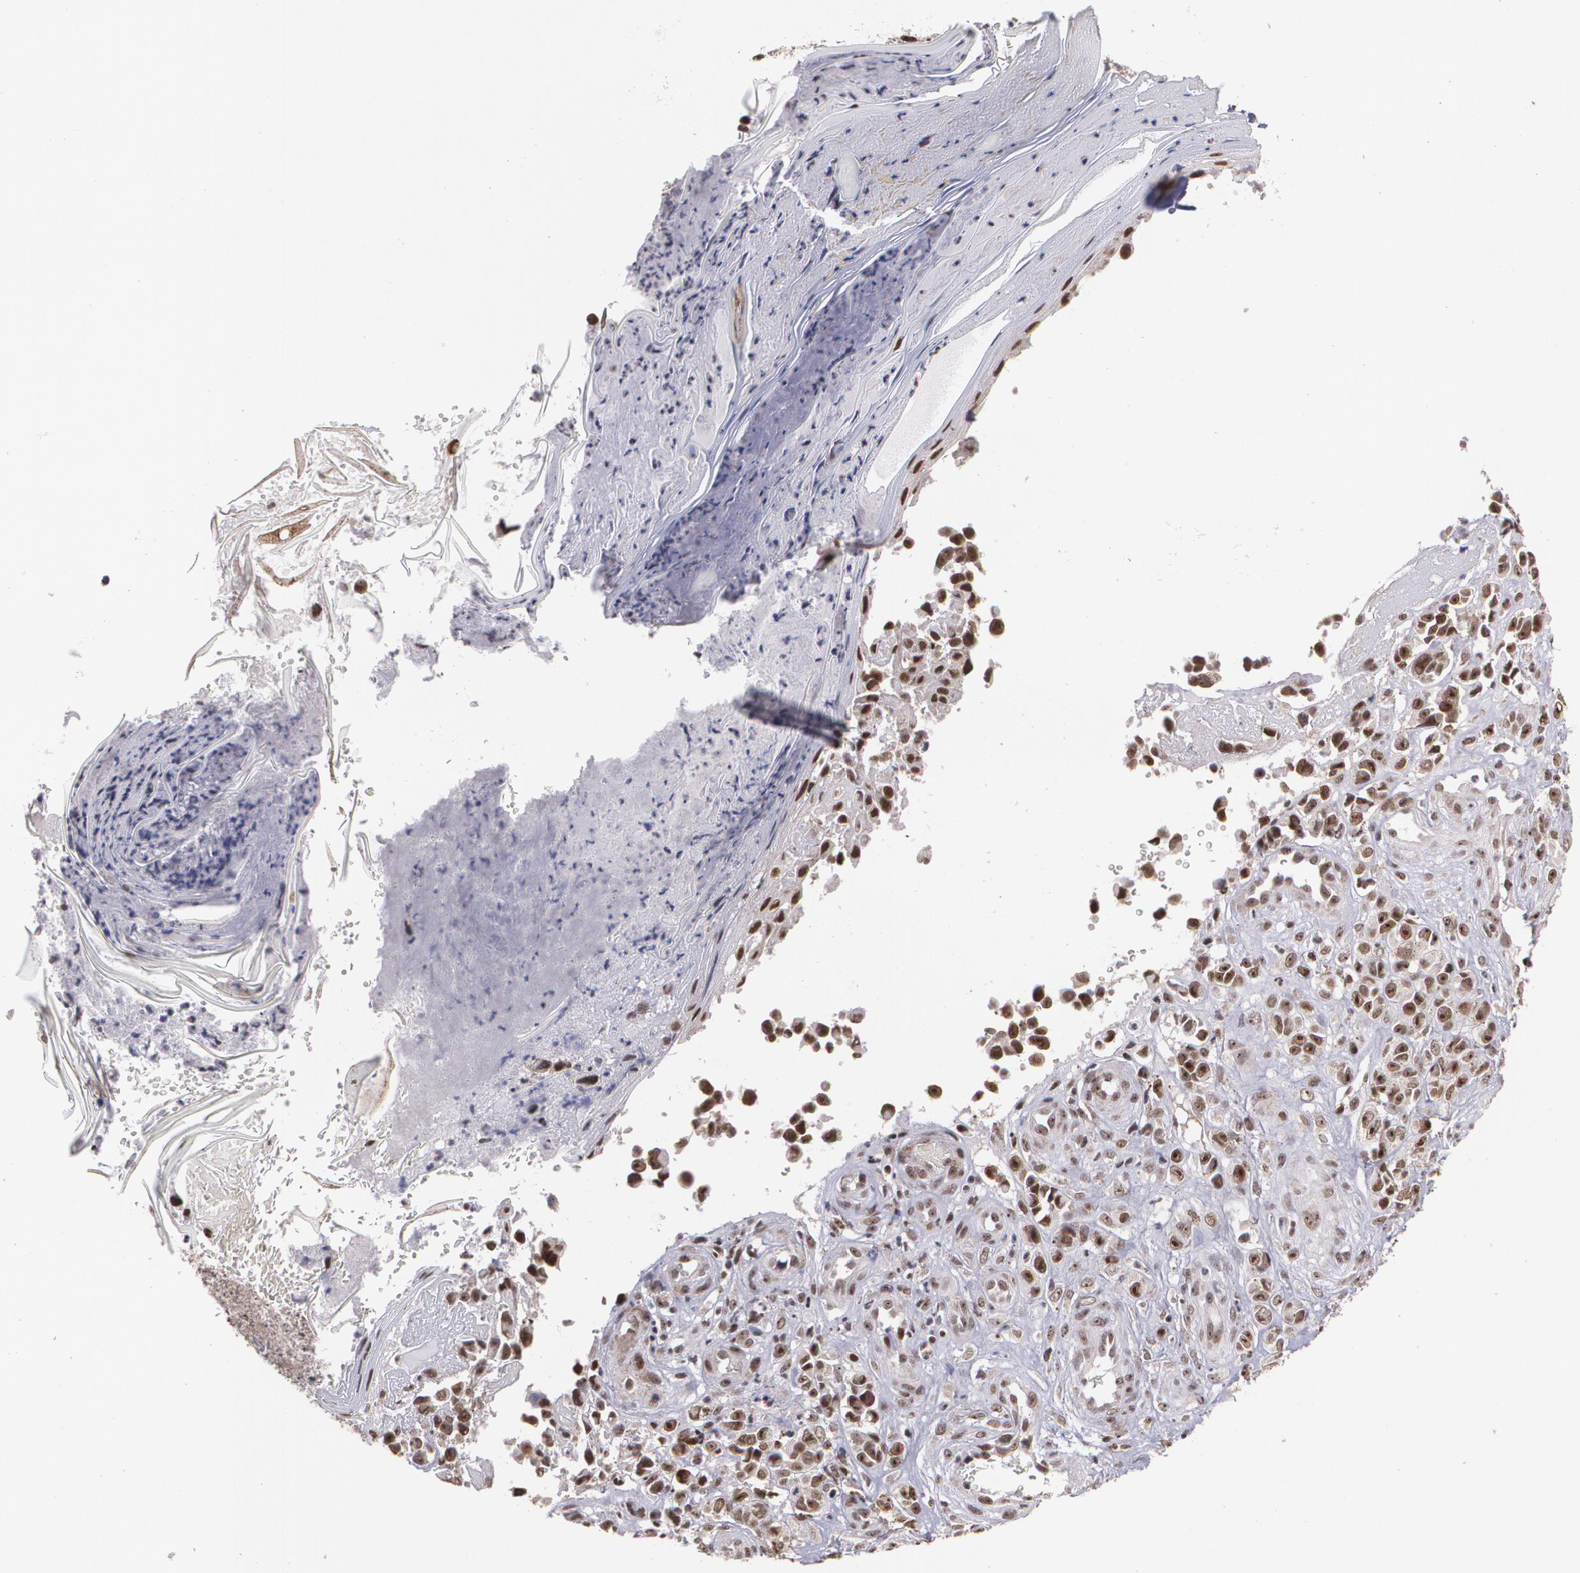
{"staining": {"intensity": "strong", "quantity": ">75%", "location": "nuclear"}, "tissue": "melanoma", "cell_type": "Tumor cells", "image_type": "cancer", "snomed": [{"axis": "morphology", "description": "Malignant melanoma, NOS"}, {"axis": "topography", "description": "Skin"}], "caption": "Protein analysis of melanoma tissue demonstrates strong nuclear staining in about >75% of tumor cells. The staining is performed using DAB (3,3'-diaminobenzidine) brown chromogen to label protein expression. The nuclei are counter-stained blue using hematoxylin.", "gene": "C6orf15", "patient": {"sex": "female", "age": 82}}